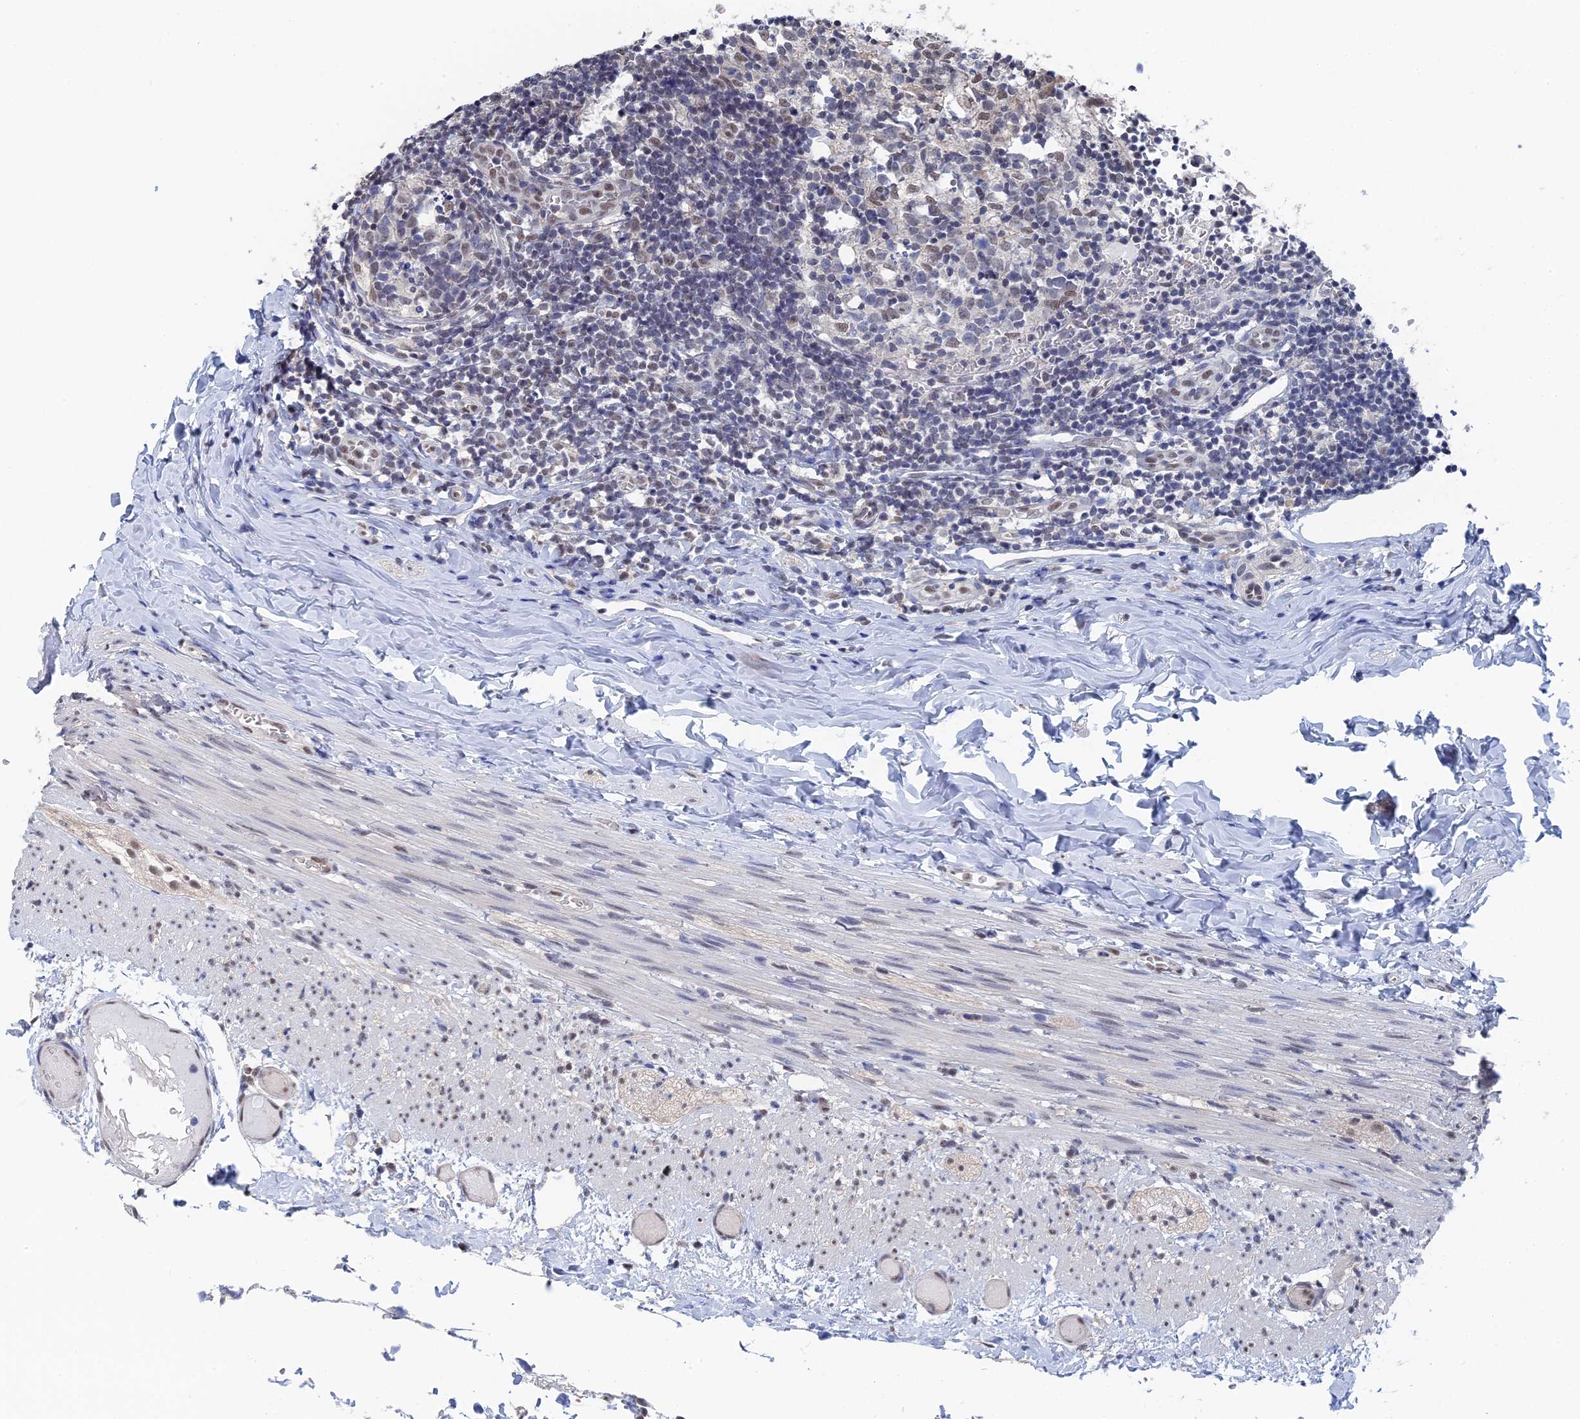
{"staining": {"intensity": "moderate", "quantity": ">75%", "location": "cytoplasmic/membranous,nuclear"}, "tissue": "appendix", "cell_type": "Glandular cells", "image_type": "normal", "snomed": [{"axis": "morphology", "description": "Normal tissue, NOS"}, {"axis": "topography", "description": "Appendix"}], "caption": "High-magnification brightfield microscopy of benign appendix stained with DAB (3,3'-diaminobenzidine) (brown) and counterstained with hematoxylin (blue). glandular cells exhibit moderate cytoplasmic/membranous,nuclear staining is present in about>75% of cells.", "gene": "TSSC4", "patient": {"sex": "male", "age": 8}}